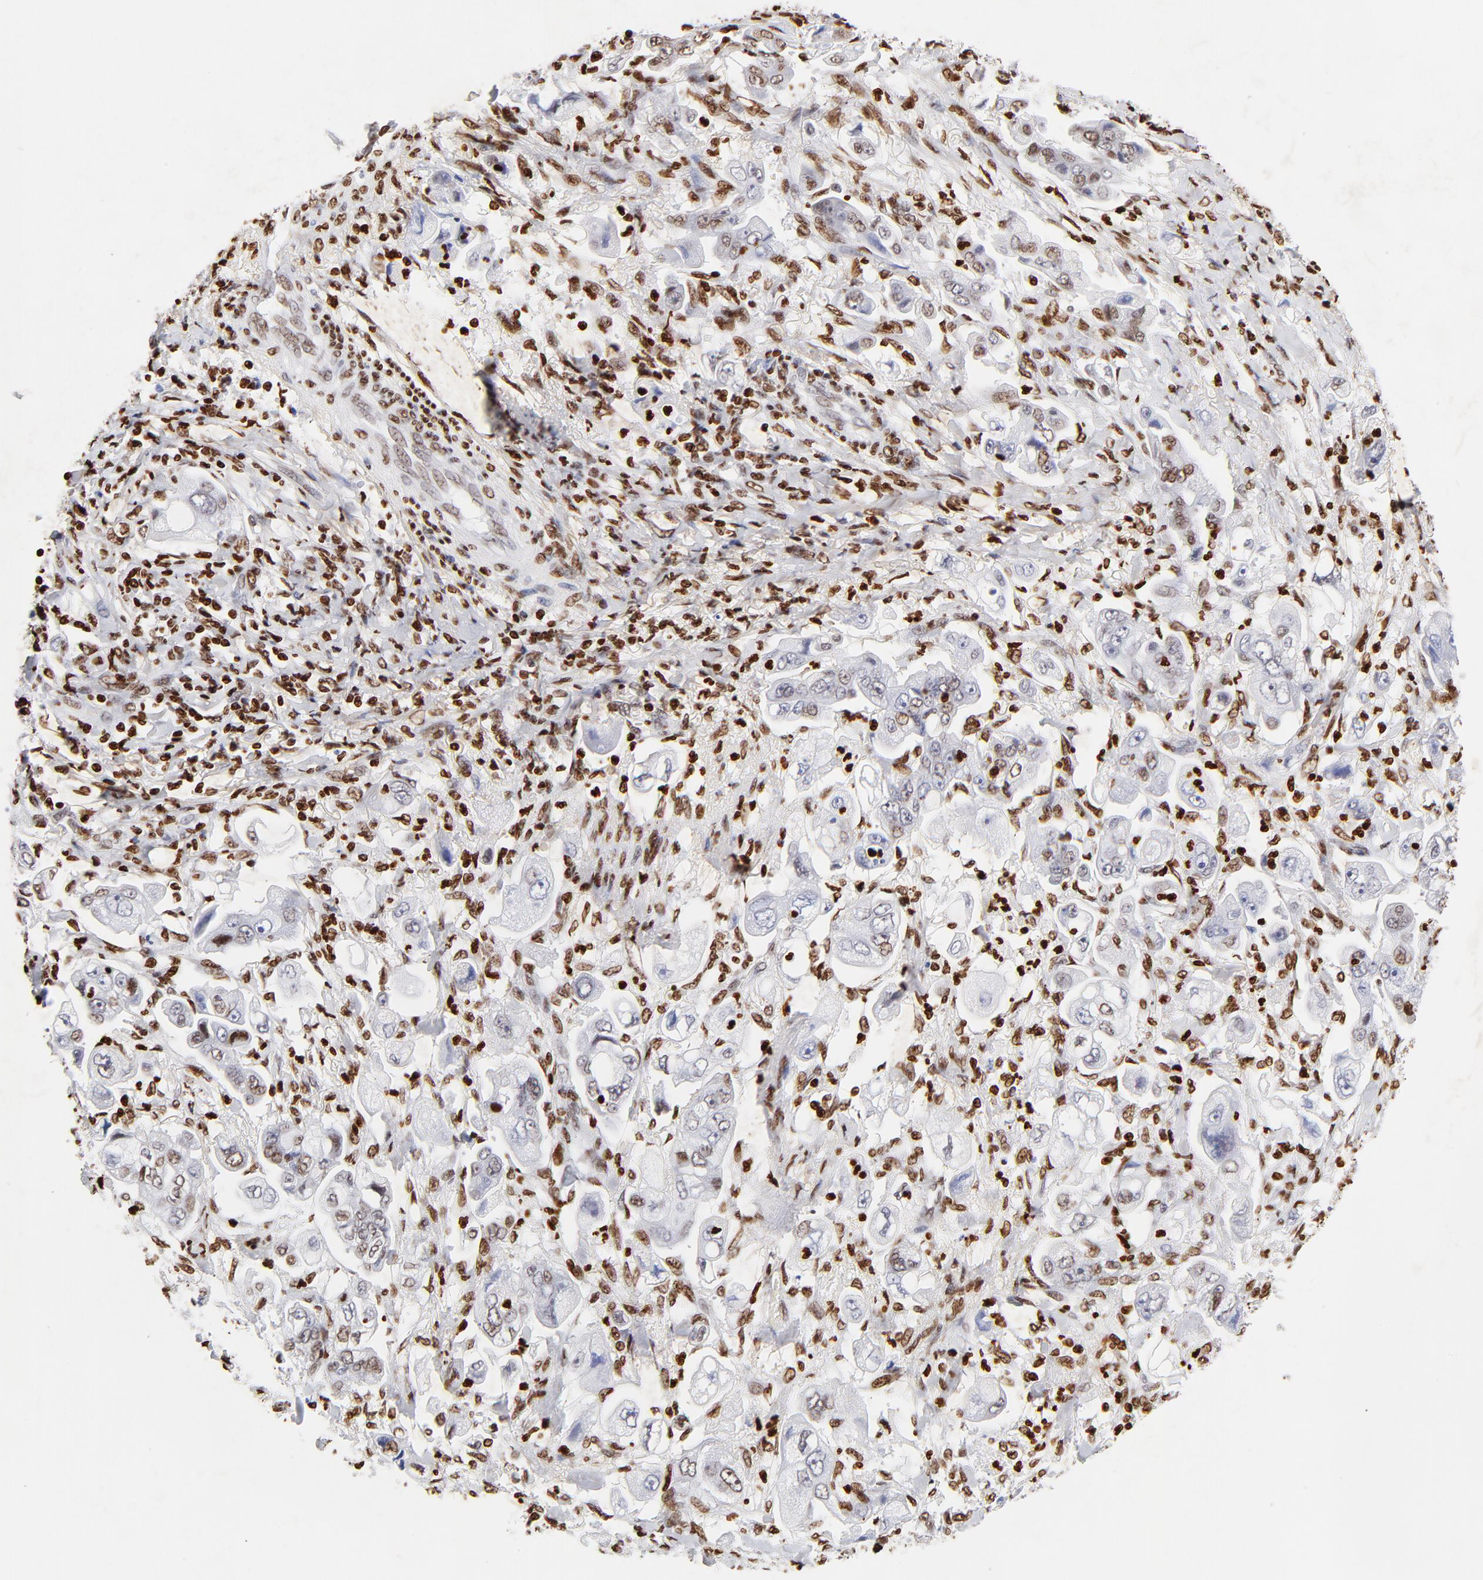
{"staining": {"intensity": "weak", "quantity": "<25%", "location": "nuclear"}, "tissue": "stomach cancer", "cell_type": "Tumor cells", "image_type": "cancer", "snomed": [{"axis": "morphology", "description": "Adenocarcinoma, NOS"}, {"axis": "topography", "description": "Stomach"}], "caption": "This is an IHC photomicrograph of human stomach cancer (adenocarcinoma). There is no staining in tumor cells.", "gene": "FBH1", "patient": {"sex": "male", "age": 62}}